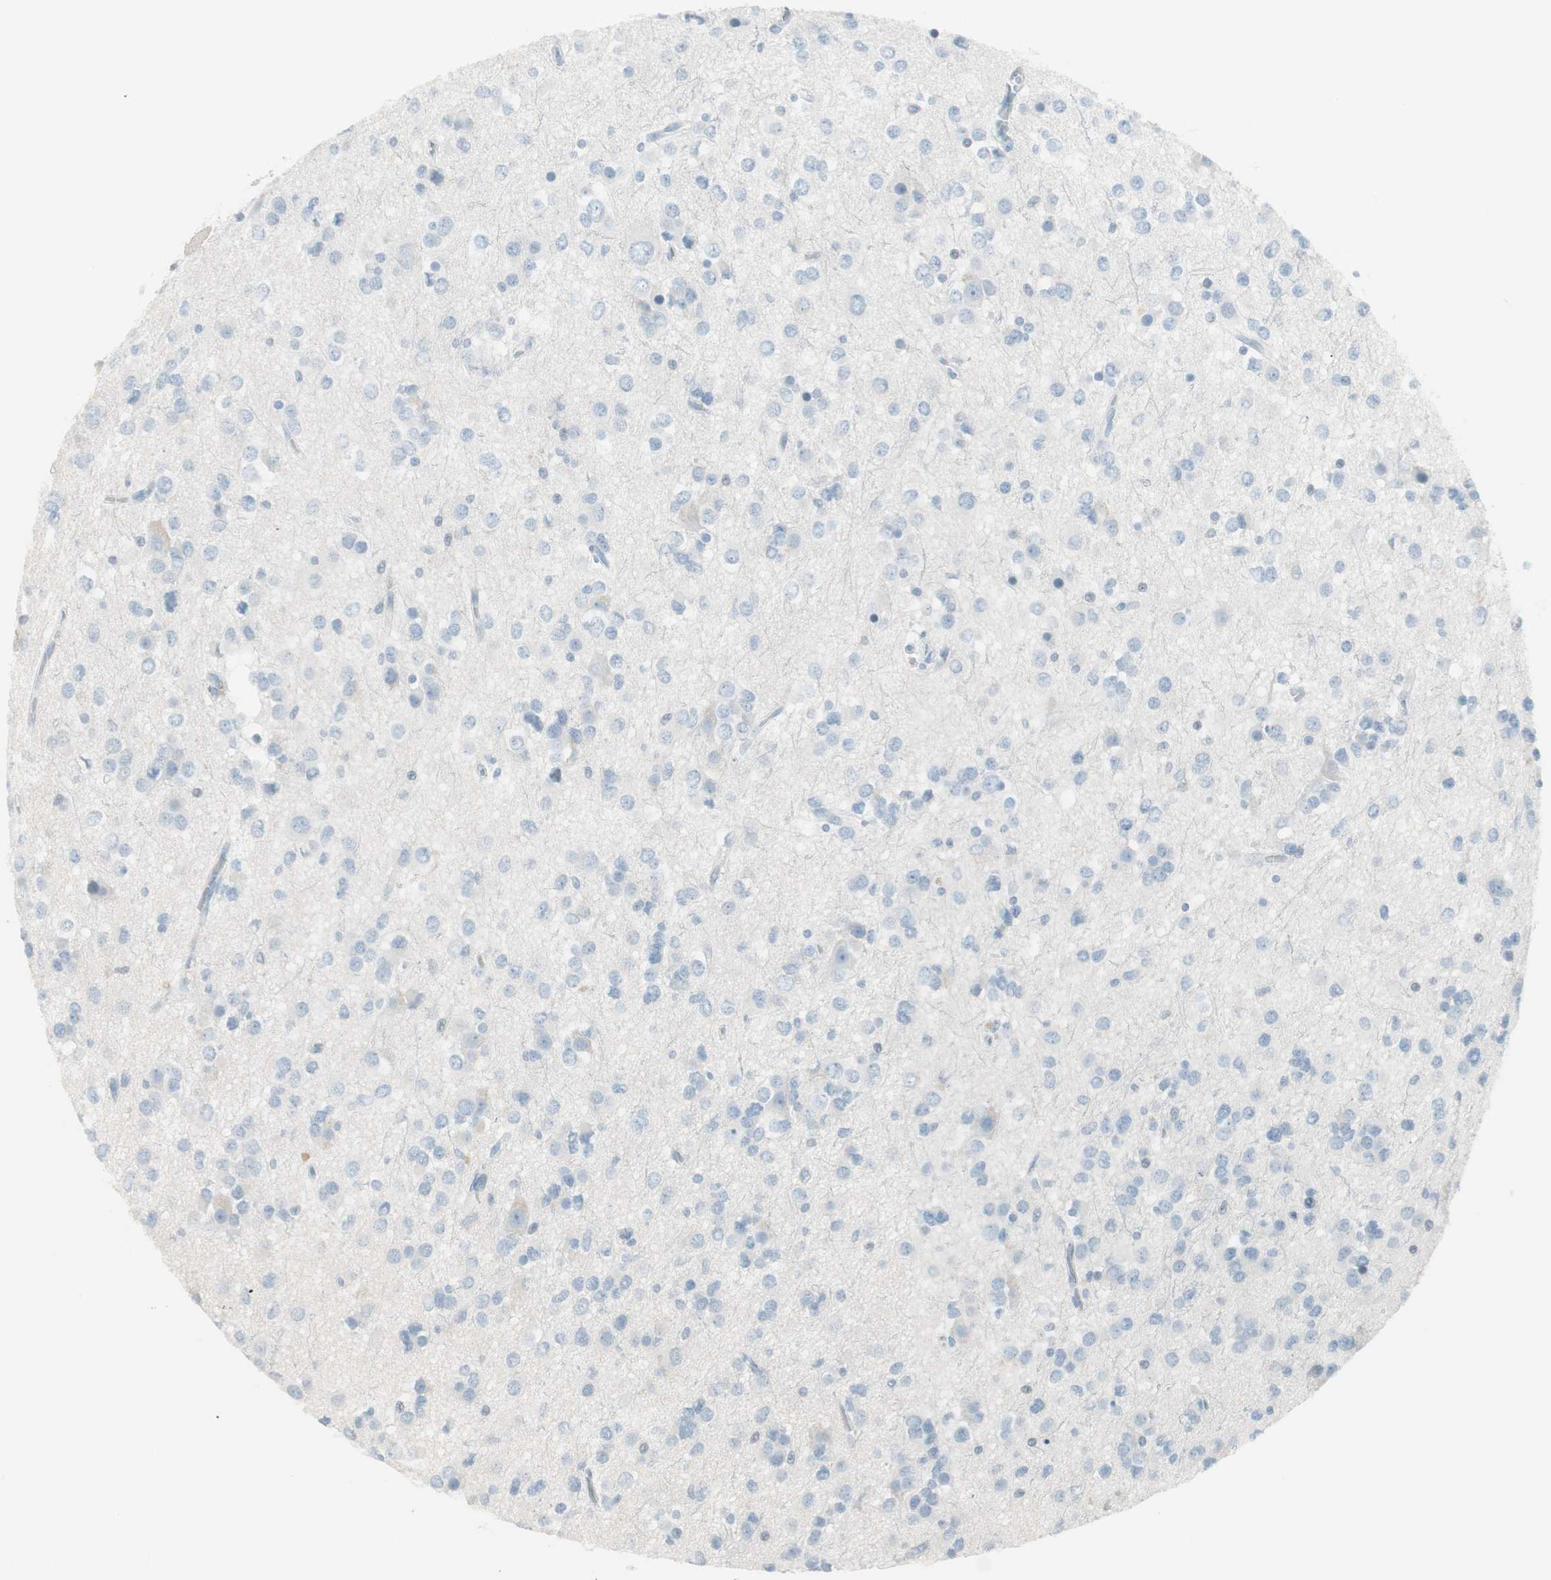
{"staining": {"intensity": "negative", "quantity": "none", "location": "none"}, "tissue": "glioma", "cell_type": "Tumor cells", "image_type": "cancer", "snomed": [{"axis": "morphology", "description": "Glioma, malignant, Low grade"}, {"axis": "topography", "description": "Brain"}], "caption": "This histopathology image is of malignant glioma (low-grade) stained with IHC to label a protein in brown with the nuclei are counter-stained blue. There is no expression in tumor cells.", "gene": "ITLN2", "patient": {"sex": "male", "age": 42}}